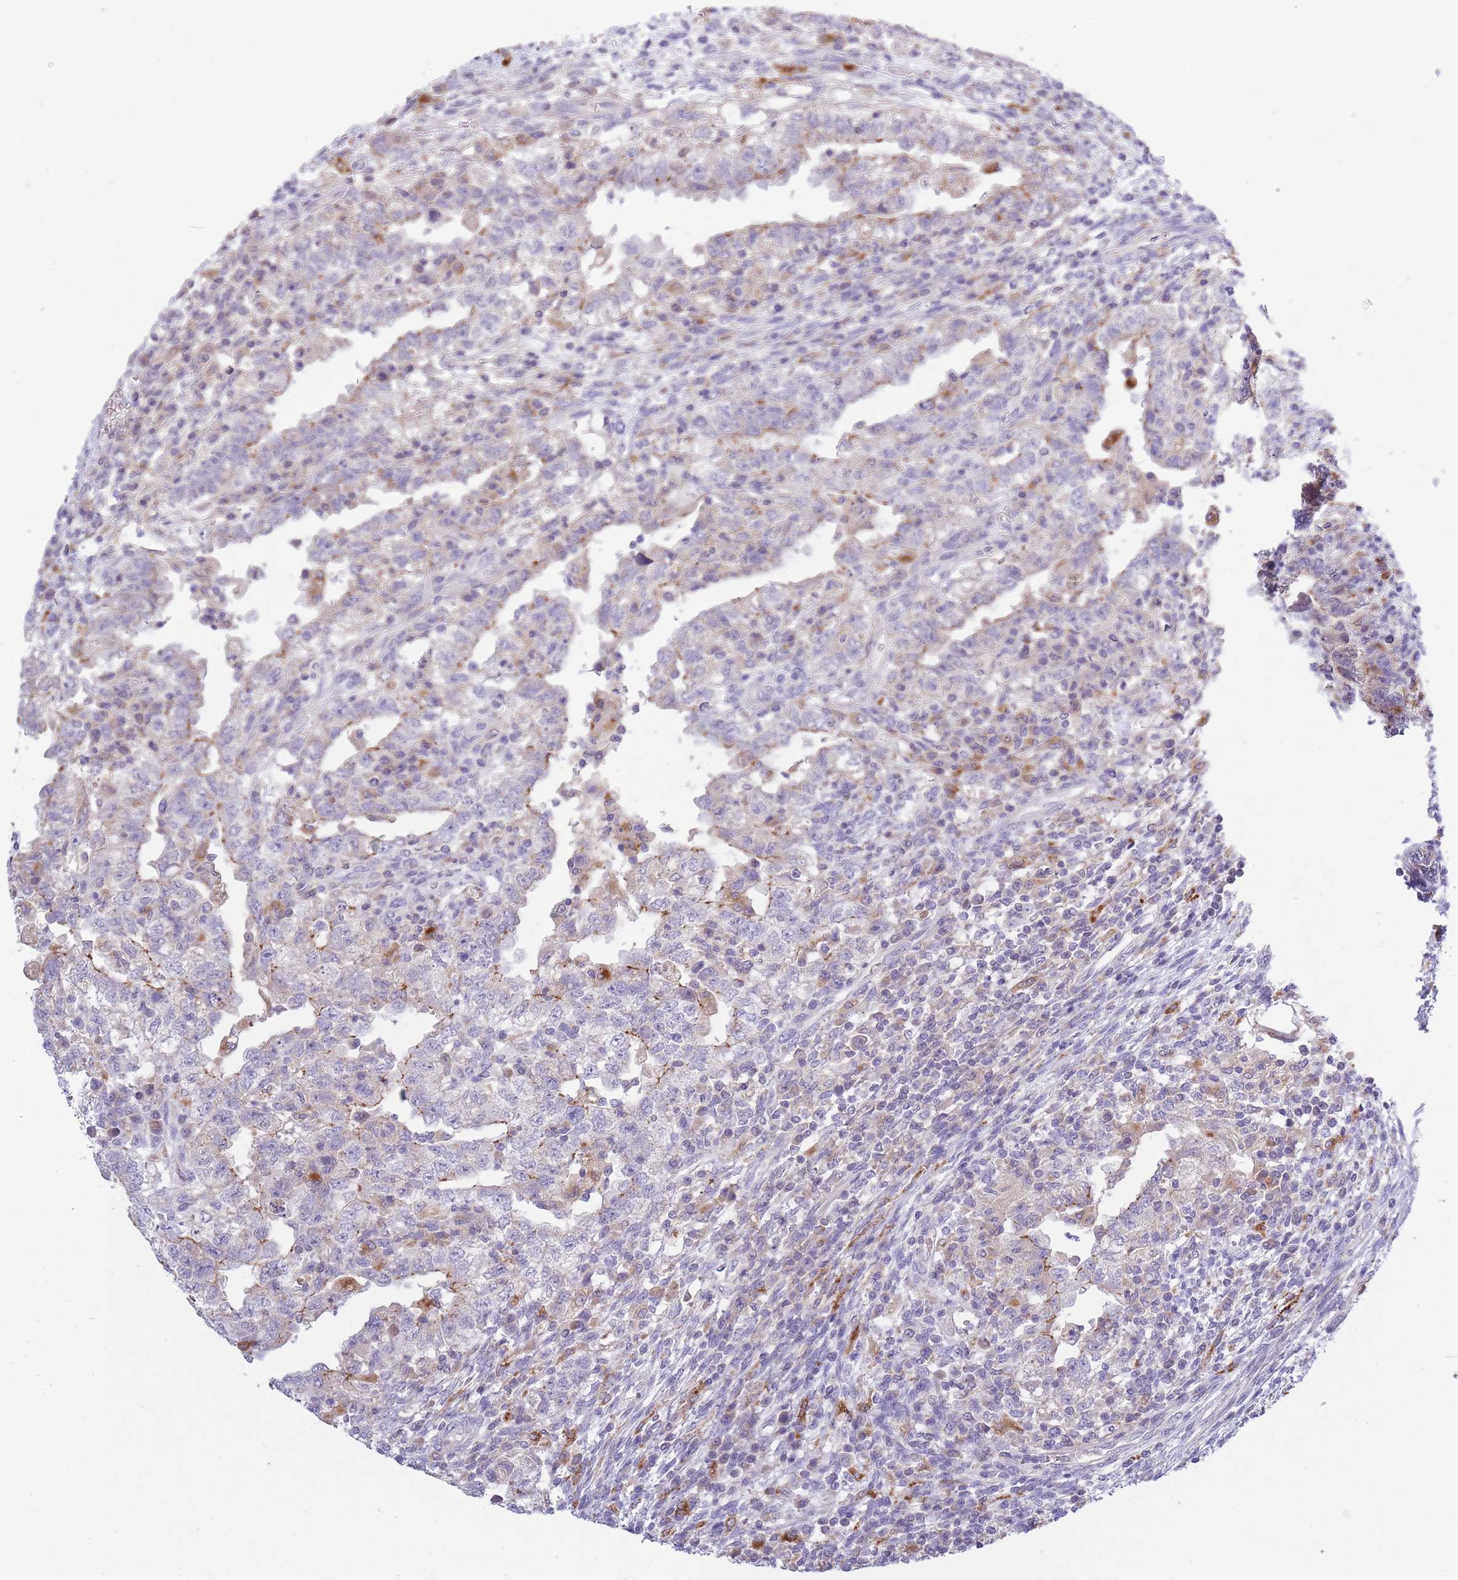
{"staining": {"intensity": "weak", "quantity": "<25%", "location": "cytoplasmic/membranous"}, "tissue": "testis cancer", "cell_type": "Tumor cells", "image_type": "cancer", "snomed": [{"axis": "morphology", "description": "Carcinoma, Embryonal, NOS"}, {"axis": "topography", "description": "Testis"}], "caption": "Tumor cells are negative for brown protein staining in testis cancer (embryonal carcinoma).", "gene": "TRIM61", "patient": {"sex": "male", "age": 26}}